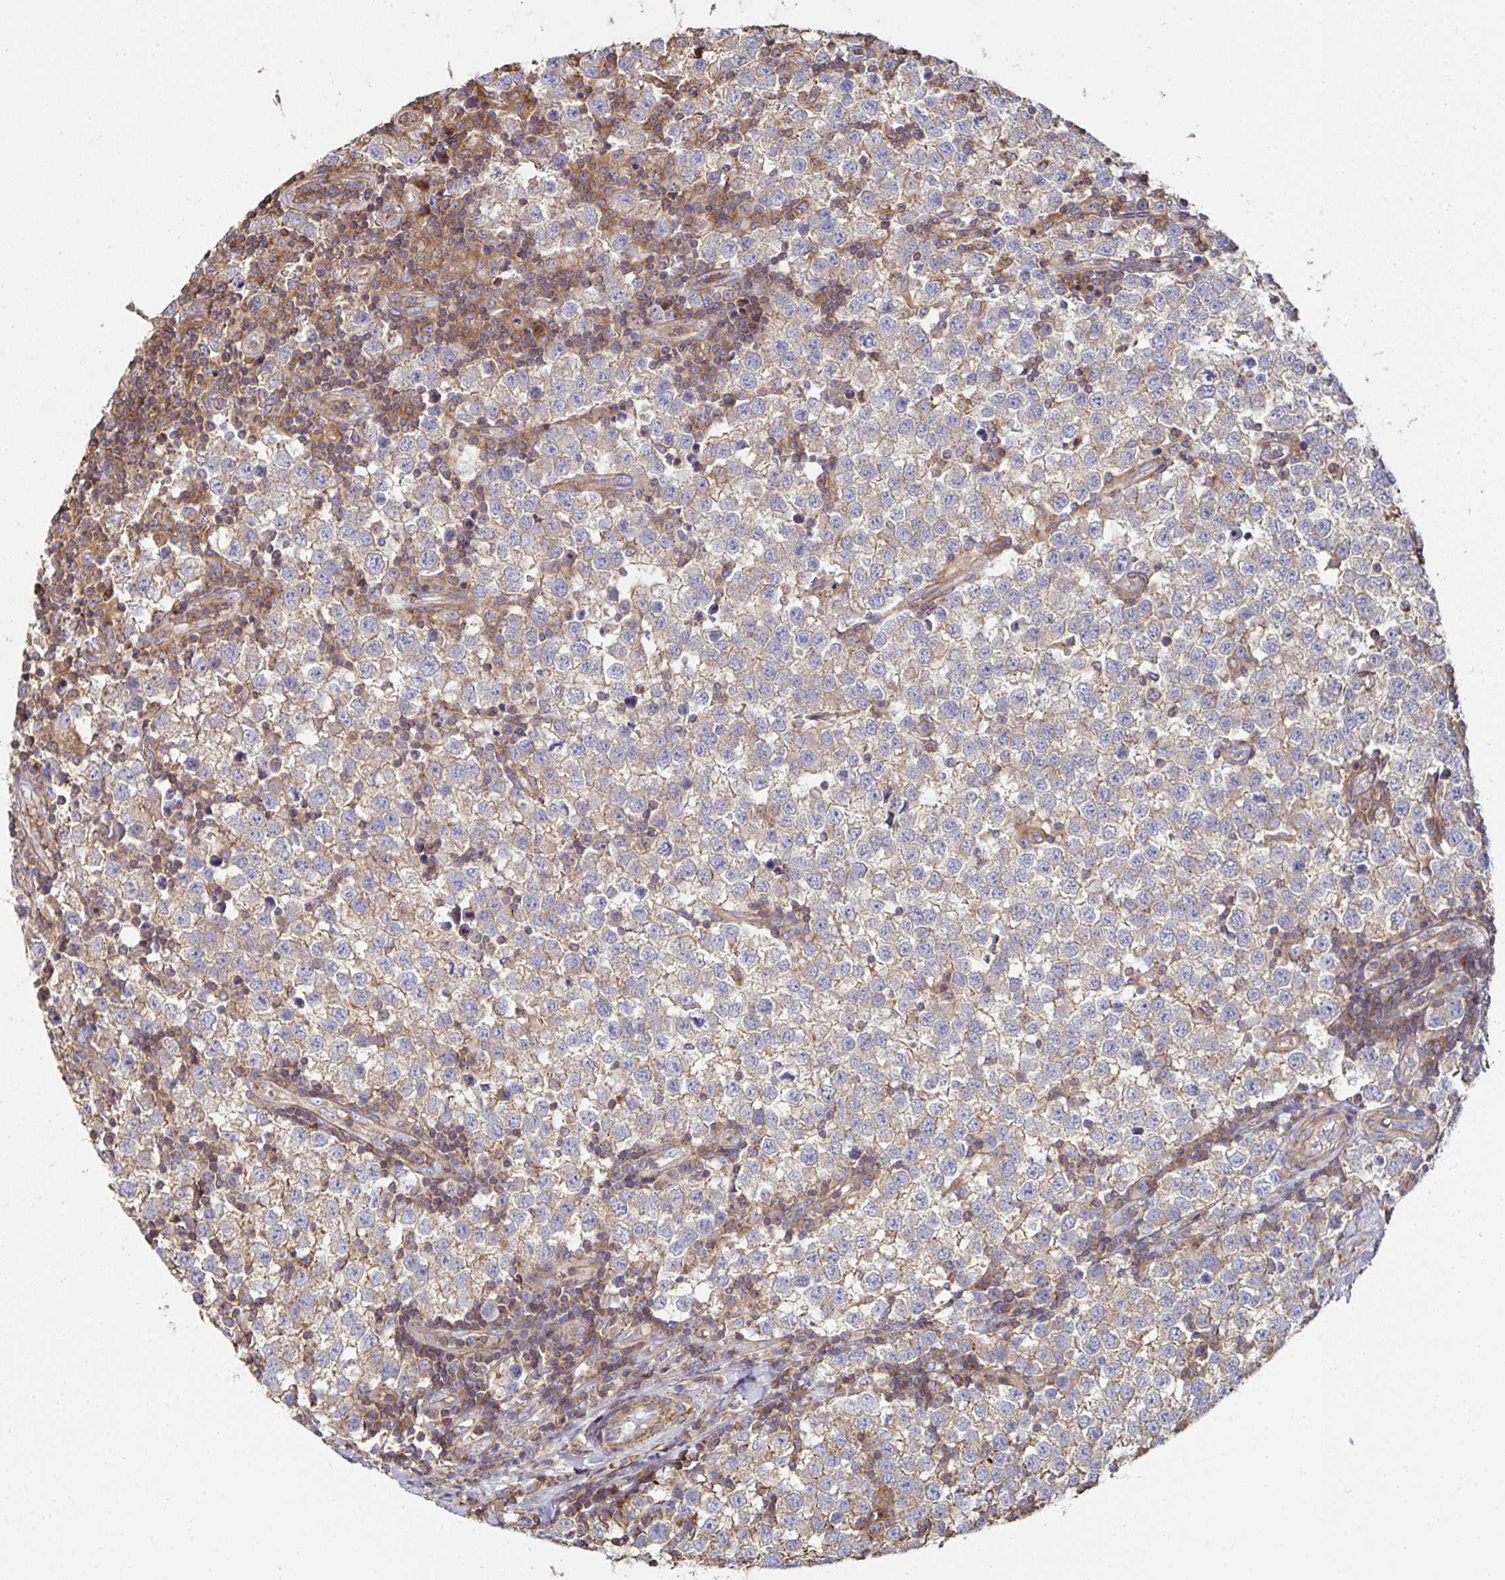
{"staining": {"intensity": "weak", "quantity": "25%-75%", "location": "cytoplasmic/membranous"}, "tissue": "testis cancer", "cell_type": "Tumor cells", "image_type": "cancer", "snomed": [{"axis": "morphology", "description": "Seminoma, NOS"}, {"axis": "topography", "description": "Testis"}], "caption": "The immunohistochemical stain shows weak cytoplasmic/membranous expression in tumor cells of seminoma (testis) tissue.", "gene": "DZANK1", "patient": {"sex": "male", "age": 34}}